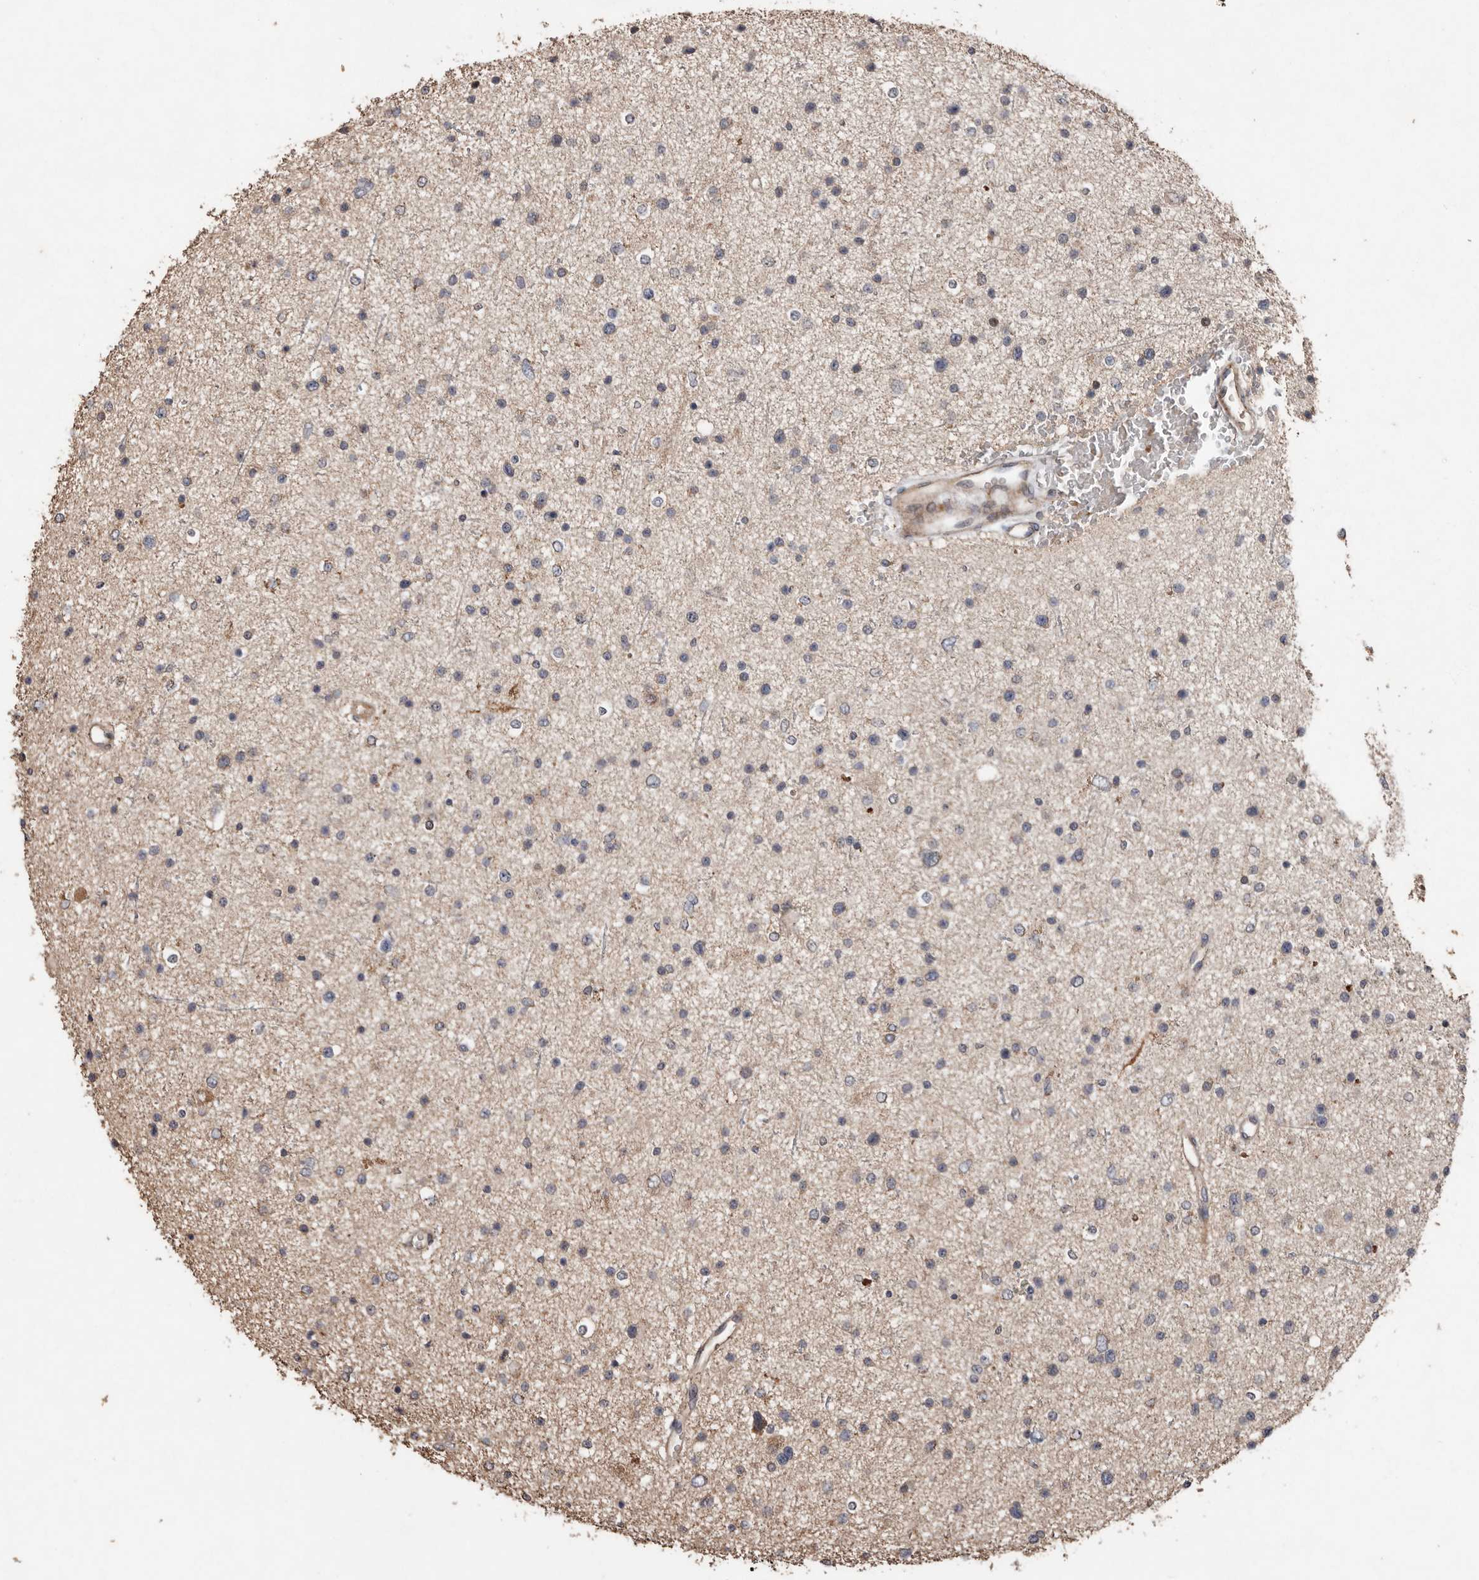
{"staining": {"intensity": "negative", "quantity": "none", "location": "none"}, "tissue": "glioma", "cell_type": "Tumor cells", "image_type": "cancer", "snomed": [{"axis": "morphology", "description": "Glioma, malignant, Low grade"}, {"axis": "topography", "description": "Brain"}], "caption": "High power microscopy image of an immunohistochemistry (IHC) histopathology image of malignant glioma (low-grade), revealing no significant staining in tumor cells. (Stains: DAB (3,3'-diaminobenzidine) IHC with hematoxylin counter stain, Microscopy: brightfield microscopy at high magnification).", "gene": "RANBP17", "patient": {"sex": "female", "age": 37}}